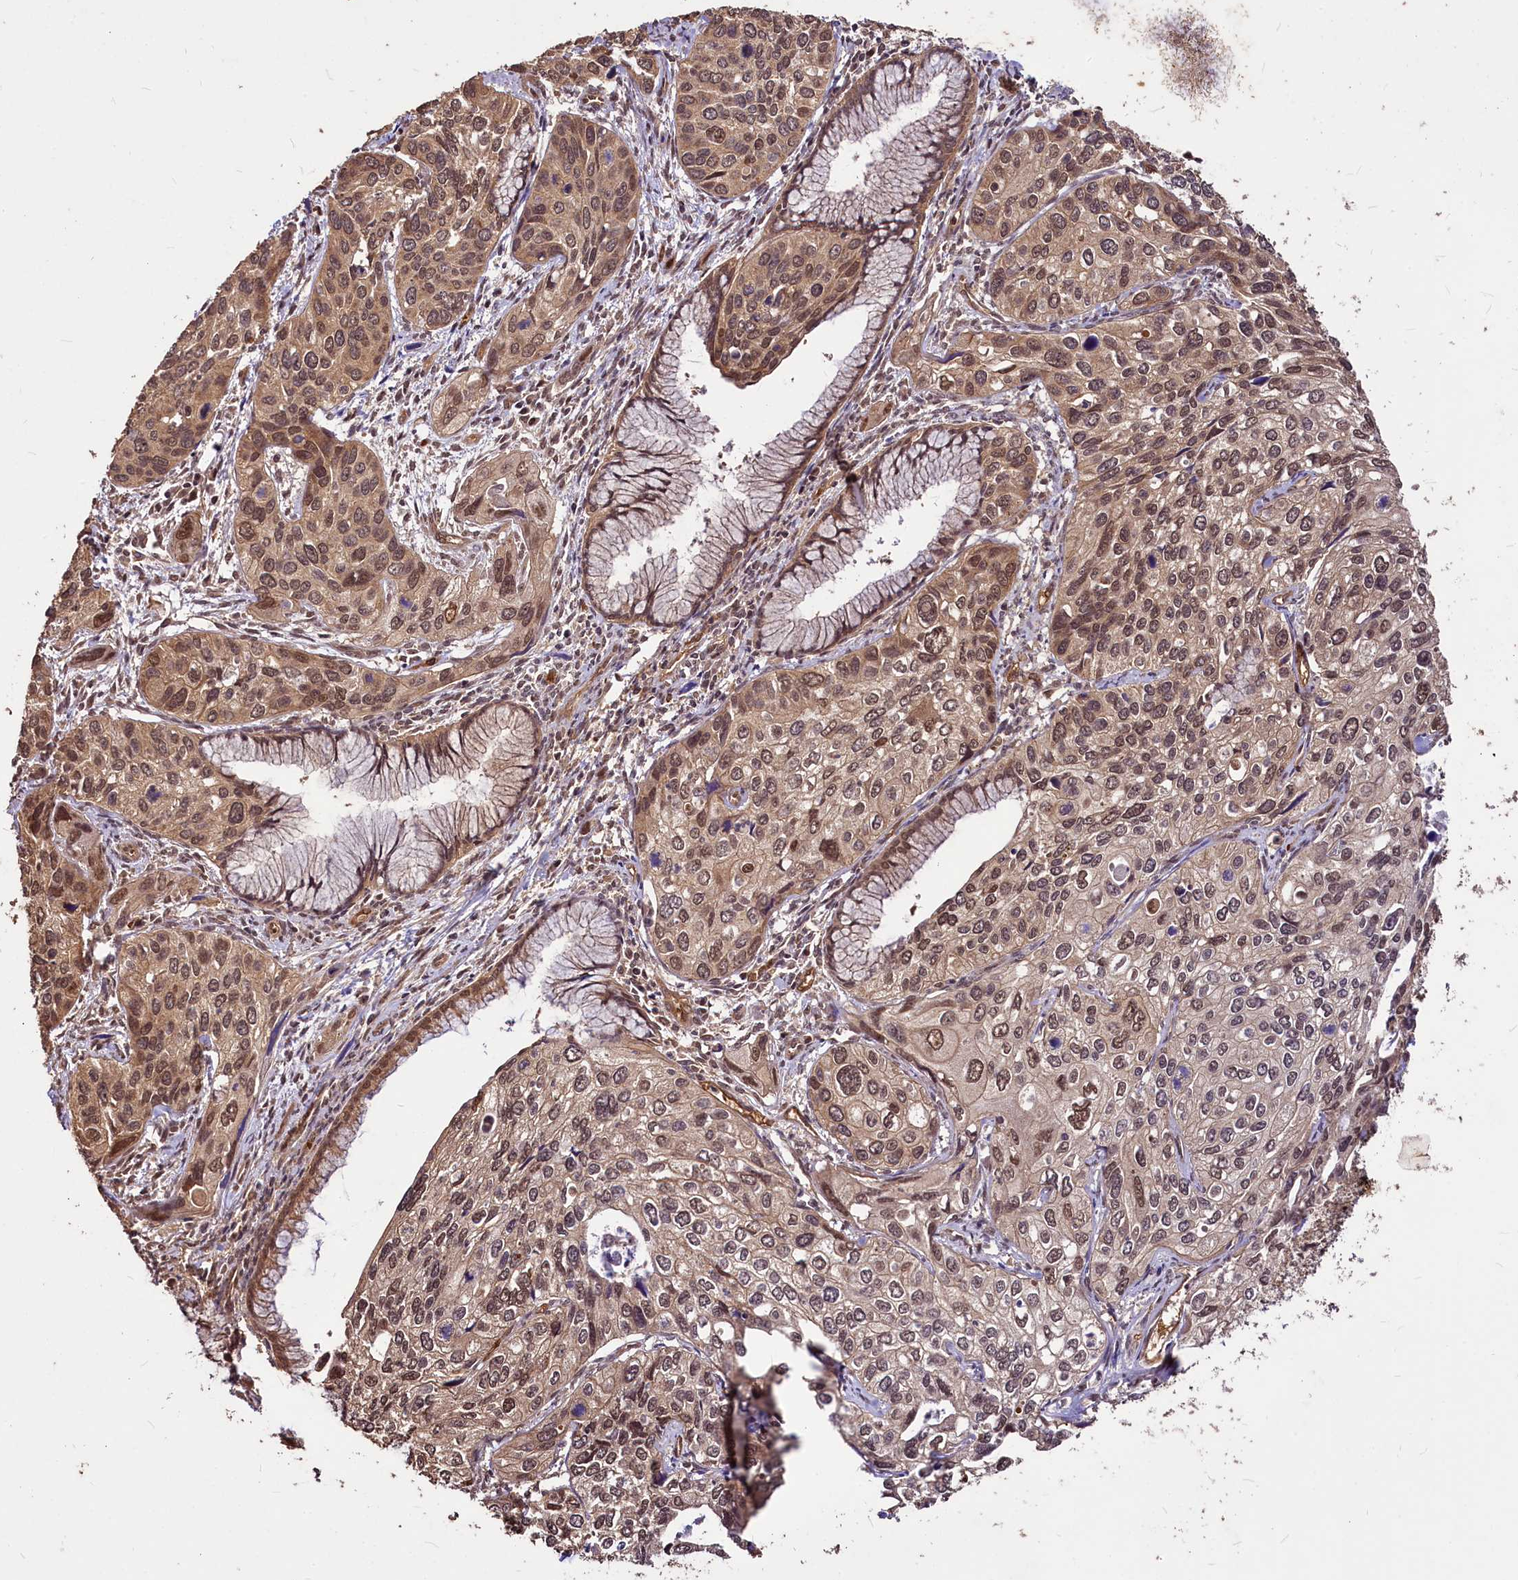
{"staining": {"intensity": "moderate", "quantity": ">75%", "location": "cytoplasmic/membranous,nuclear"}, "tissue": "cervical cancer", "cell_type": "Tumor cells", "image_type": "cancer", "snomed": [{"axis": "morphology", "description": "Squamous cell carcinoma, NOS"}, {"axis": "topography", "description": "Cervix"}], "caption": "This histopathology image displays immunohistochemistry (IHC) staining of squamous cell carcinoma (cervical), with medium moderate cytoplasmic/membranous and nuclear positivity in approximately >75% of tumor cells.", "gene": "VPS51", "patient": {"sex": "female", "age": 55}}